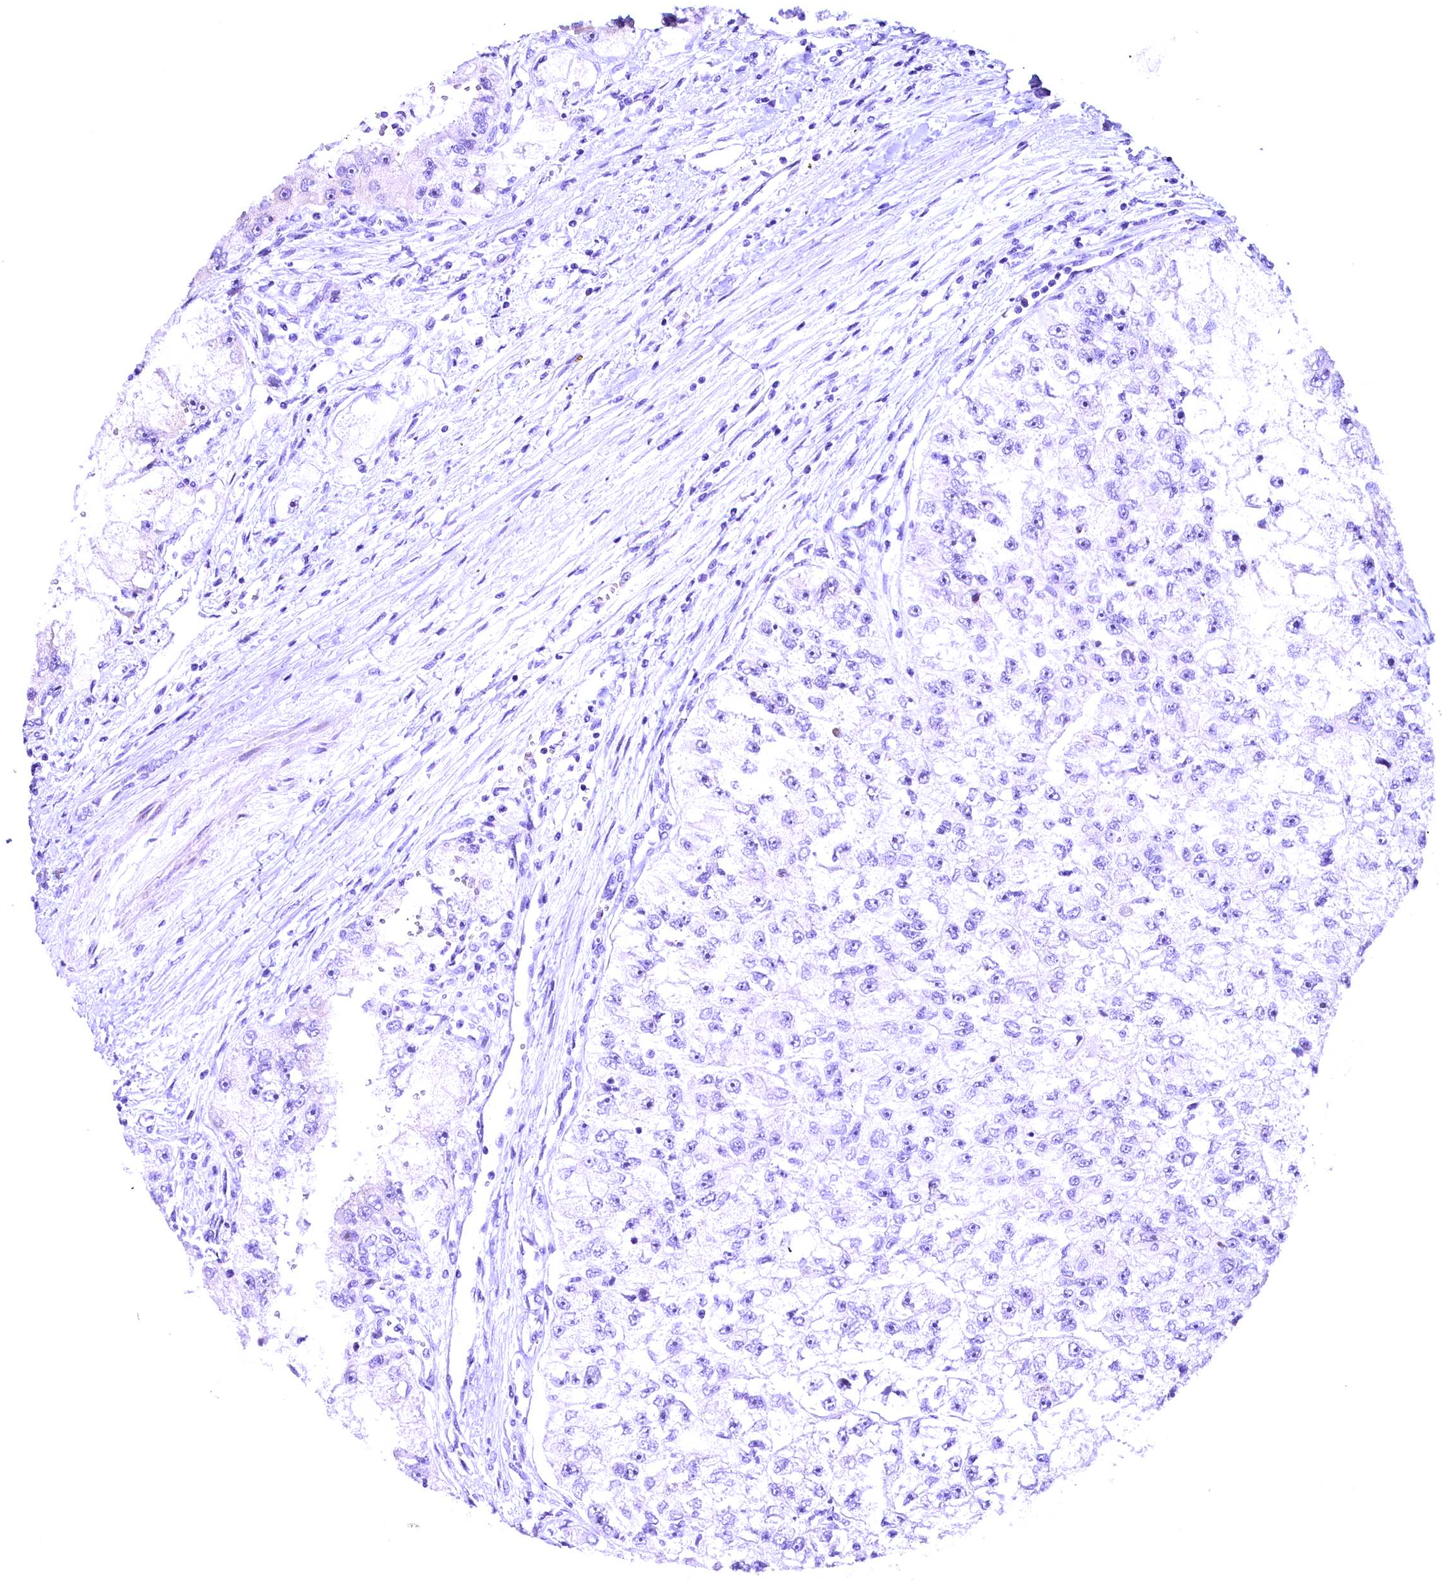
{"staining": {"intensity": "negative", "quantity": "none", "location": "none"}, "tissue": "renal cancer", "cell_type": "Tumor cells", "image_type": "cancer", "snomed": [{"axis": "morphology", "description": "Adenocarcinoma, NOS"}, {"axis": "topography", "description": "Kidney"}], "caption": "Histopathology image shows no protein positivity in tumor cells of renal cancer tissue.", "gene": "CCDC106", "patient": {"sex": "male", "age": 63}}